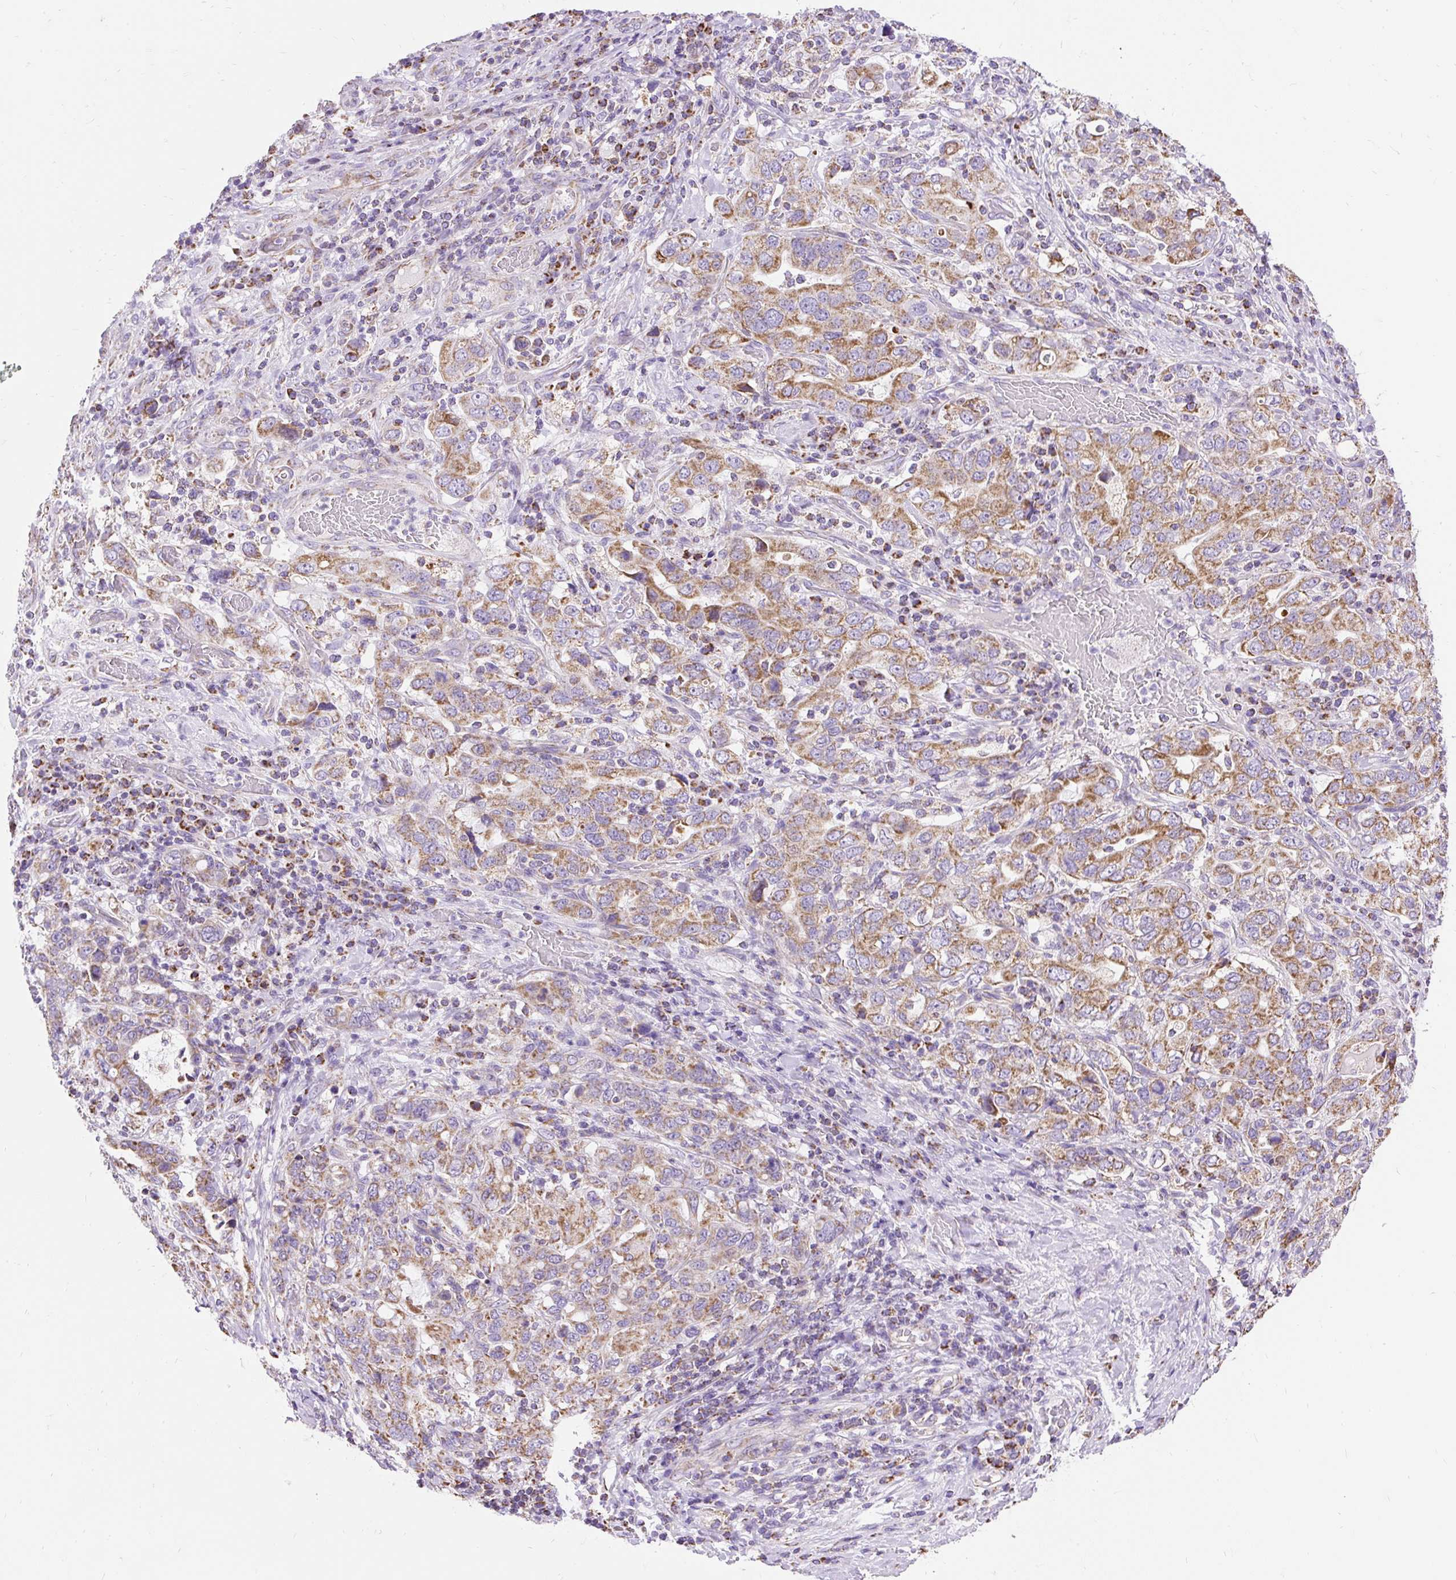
{"staining": {"intensity": "moderate", "quantity": ">75%", "location": "cytoplasmic/membranous"}, "tissue": "stomach cancer", "cell_type": "Tumor cells", "image_type": "cancer", "snomed": [{"axis": "morphology", "description": "Adenocarcinoma, NOS"}, {"axis": "topography", "description": "Stomach, upper"}, {"axis": "topography", "description": "Stomach"}], "caption": "Protein expression analysis of stomach cancer (adenocarcinoma) displays moderate cytoplasmic/membranous positivity in approximately >75% of tumor cells. (IHC, brightfield microscopy, high magnification).", "gene": "DAAM2", "patient": {"sex": "male", "age": 62}}